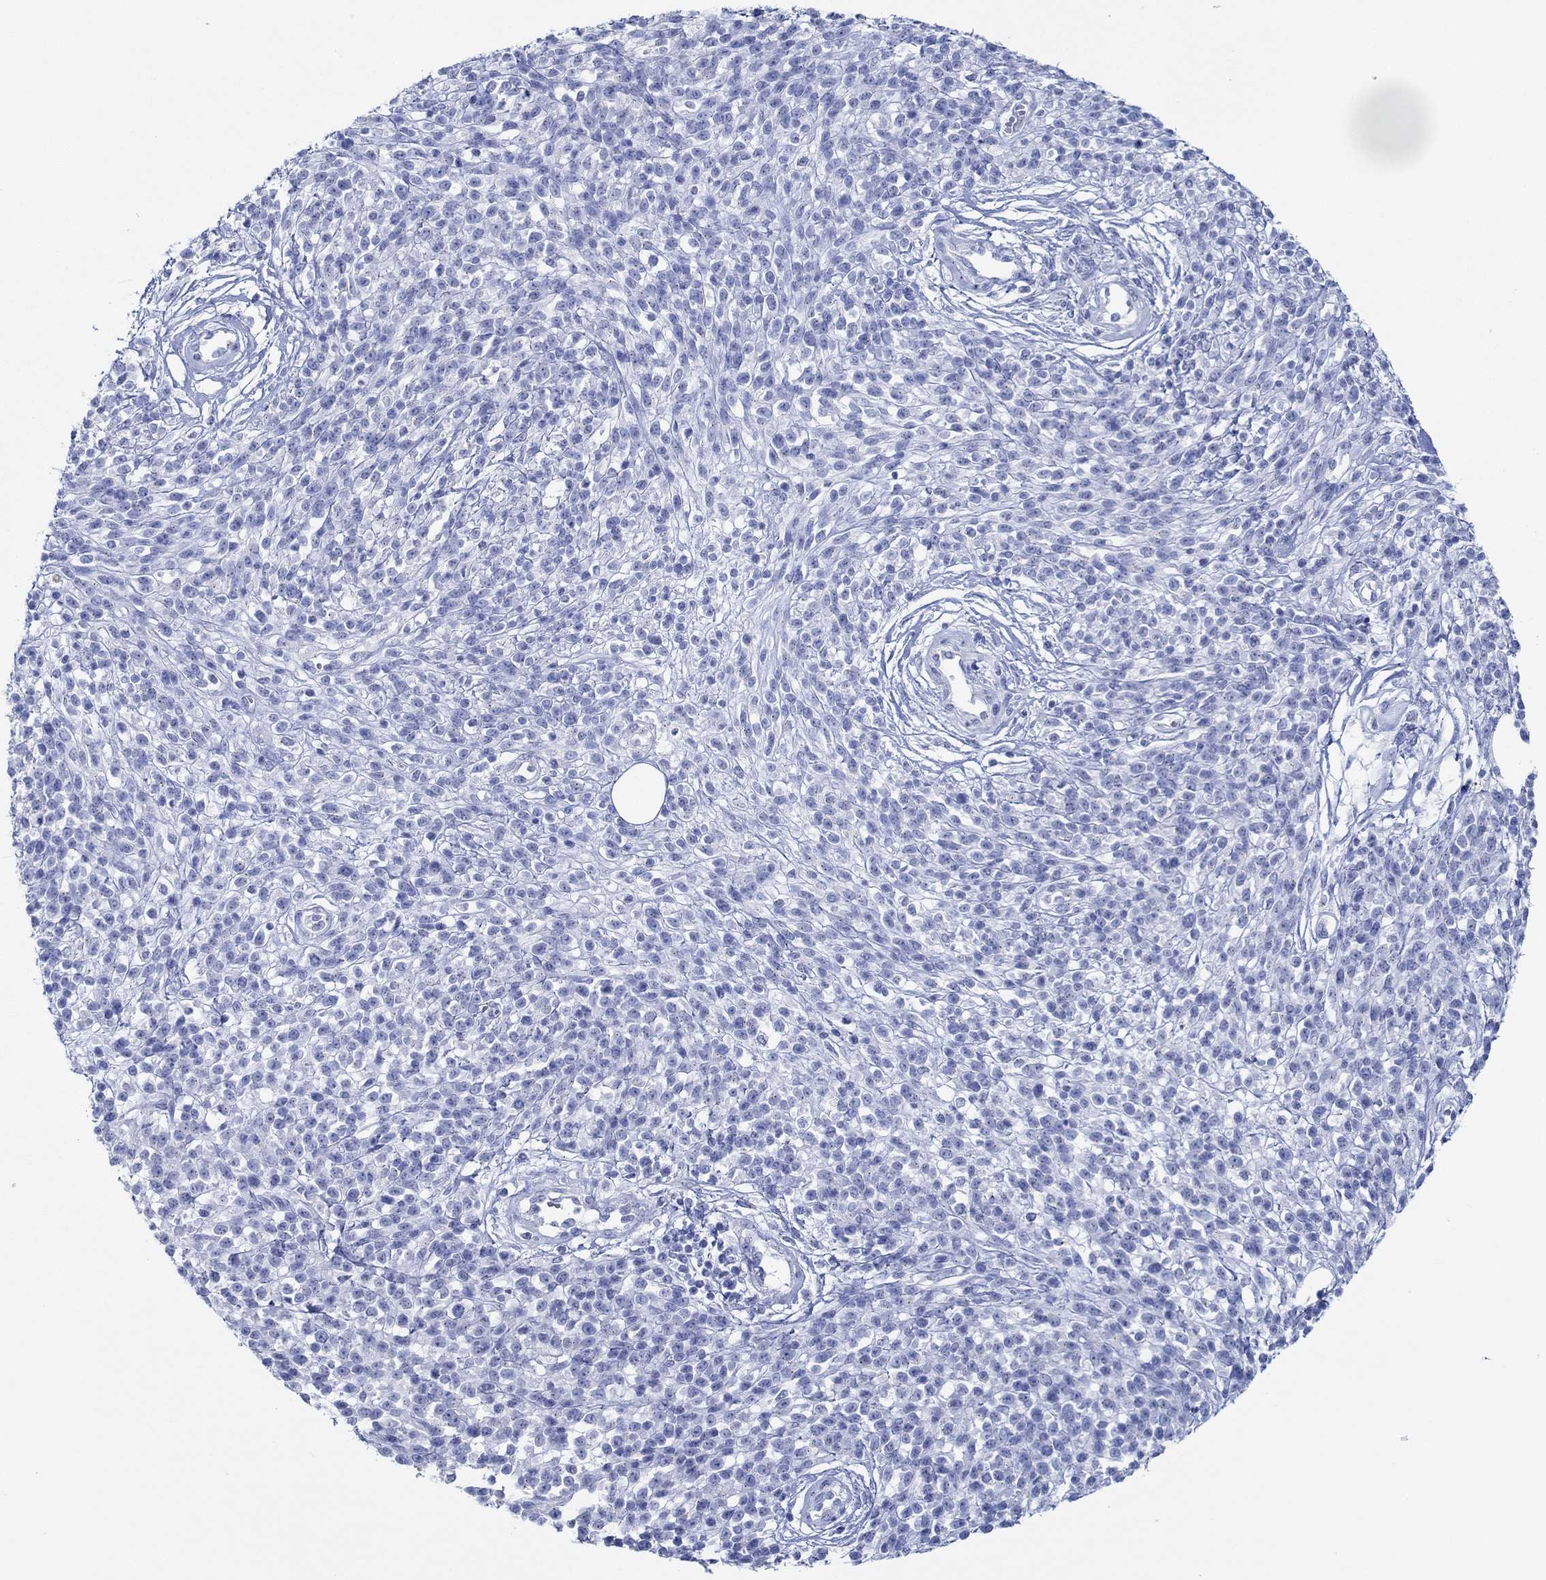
{"staining": {"intensity": "negative", "quantity": "none", "location": "none"}, "tissue": "melanoma", "cell_type": "Tumor cells", "image_type": "cancer", "snomed": [{"axis": "morphology", "description": "Malignant melanoma, NOS"}, {"axis": "topography", "description": "Skin"}, {"axis": "topography", "description": "Skin of trunk"}], "caption": "High magnification brightfield microscopy of malignant melanoma stained with DAB (3,3'-diaminobenzidine) (brown) and counterstained with hematoxylin (blue): tumor cells show no significant staining.", "gene": "IGFBP6", "patient": {"sex": "male", "age": 74}}